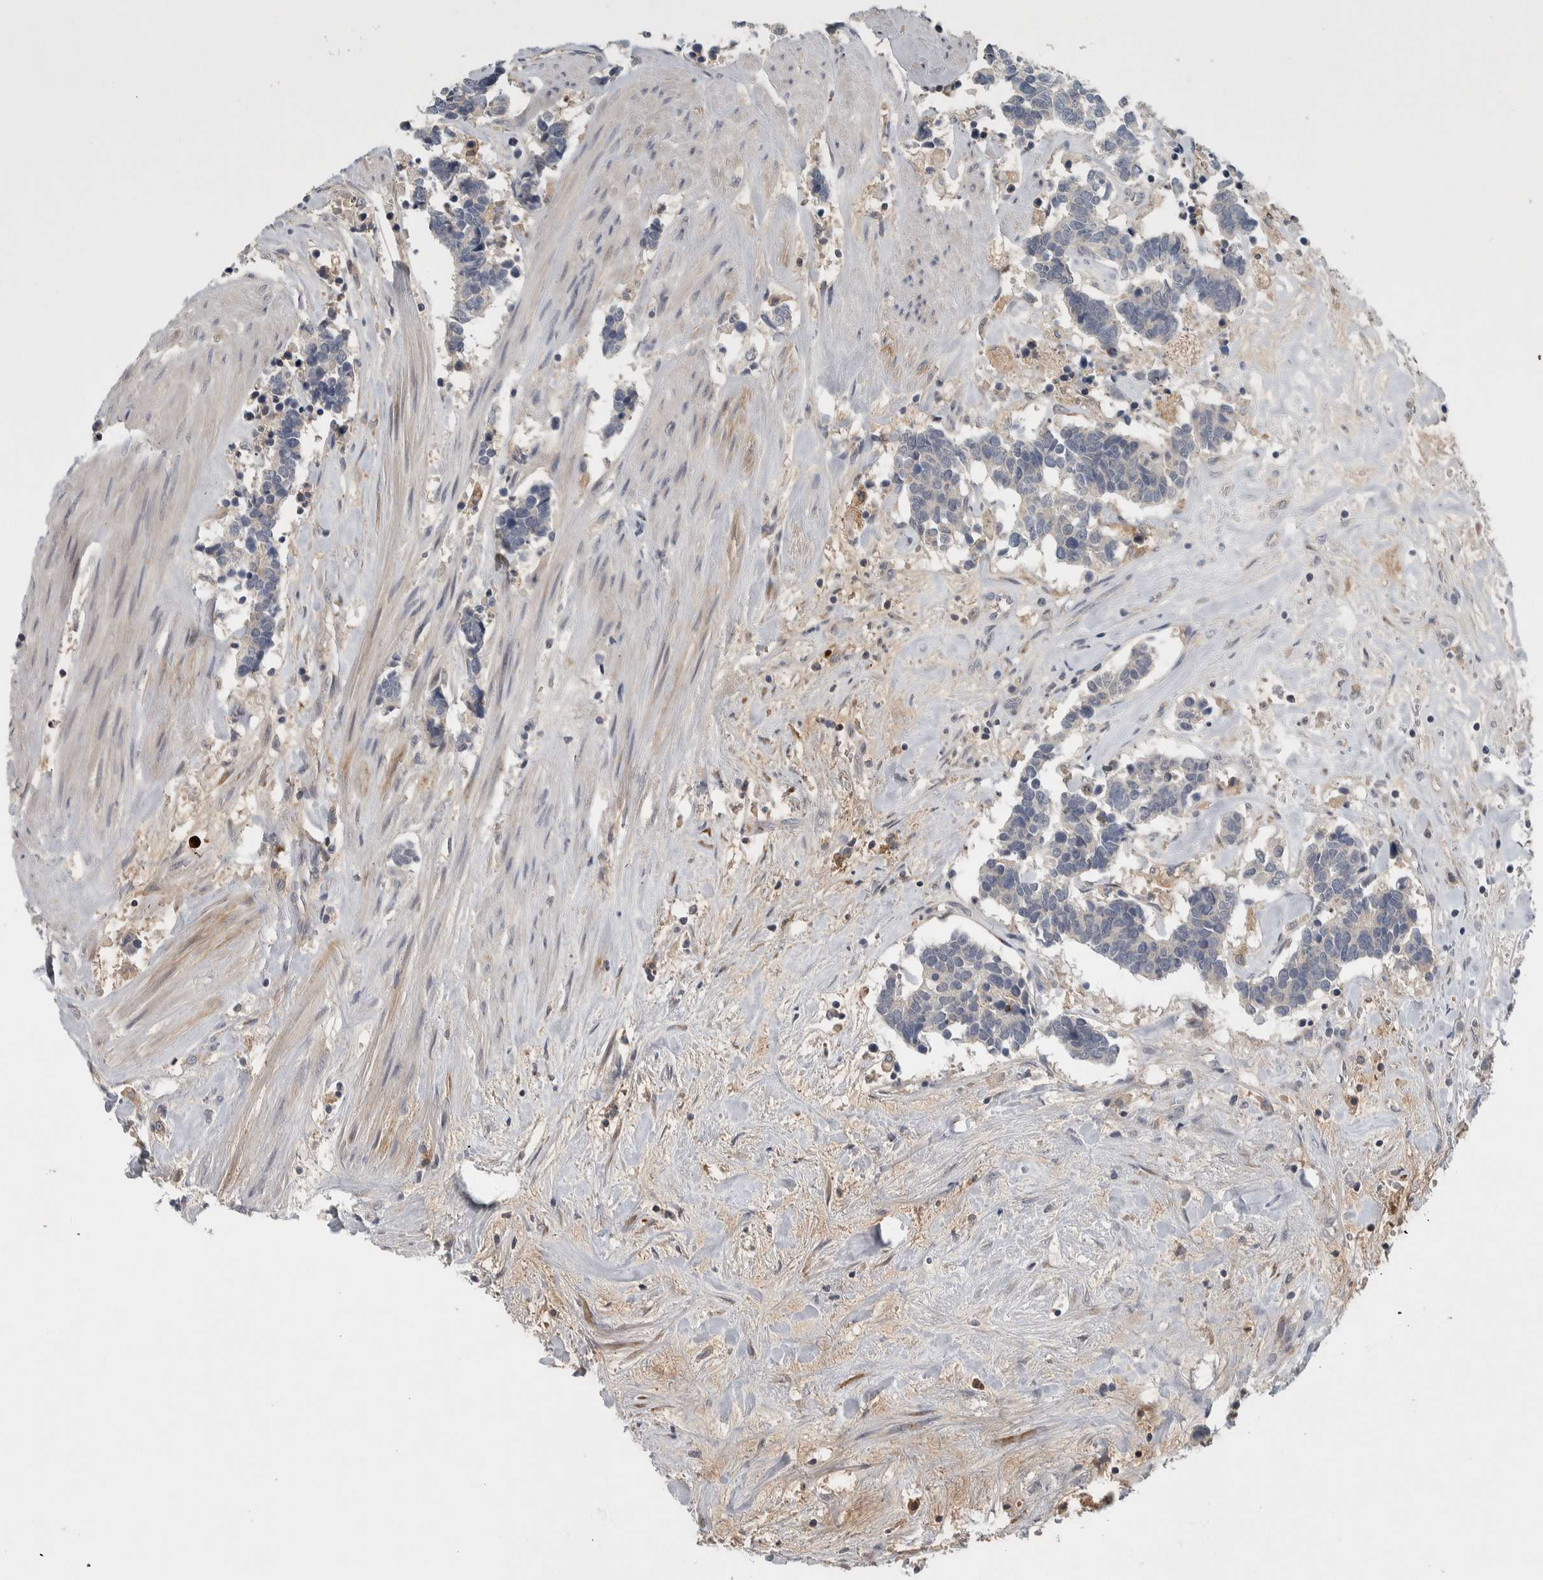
{"staining": {"intensity": "negative", "quantity": "none", "location": "none"}, "tissue": "carcinoid", "cell_type": "Tumor cells", "image_type": "cancer", "snomed": [{"axis": "morphology", "description": "Carcinoma, NOS"}, {"axis": "morphology", "description": "Carcinoid, malignant, NOS"}, {"axis": "topography", "description": "Urinary bladder"}], "caption": "This is an immunohistochemistry (IHC) micrograph of carcinoid. There is no positivity in tumor cells.", "gene": "ADPRM", "patient": {"sex": "male", "age": 57}}